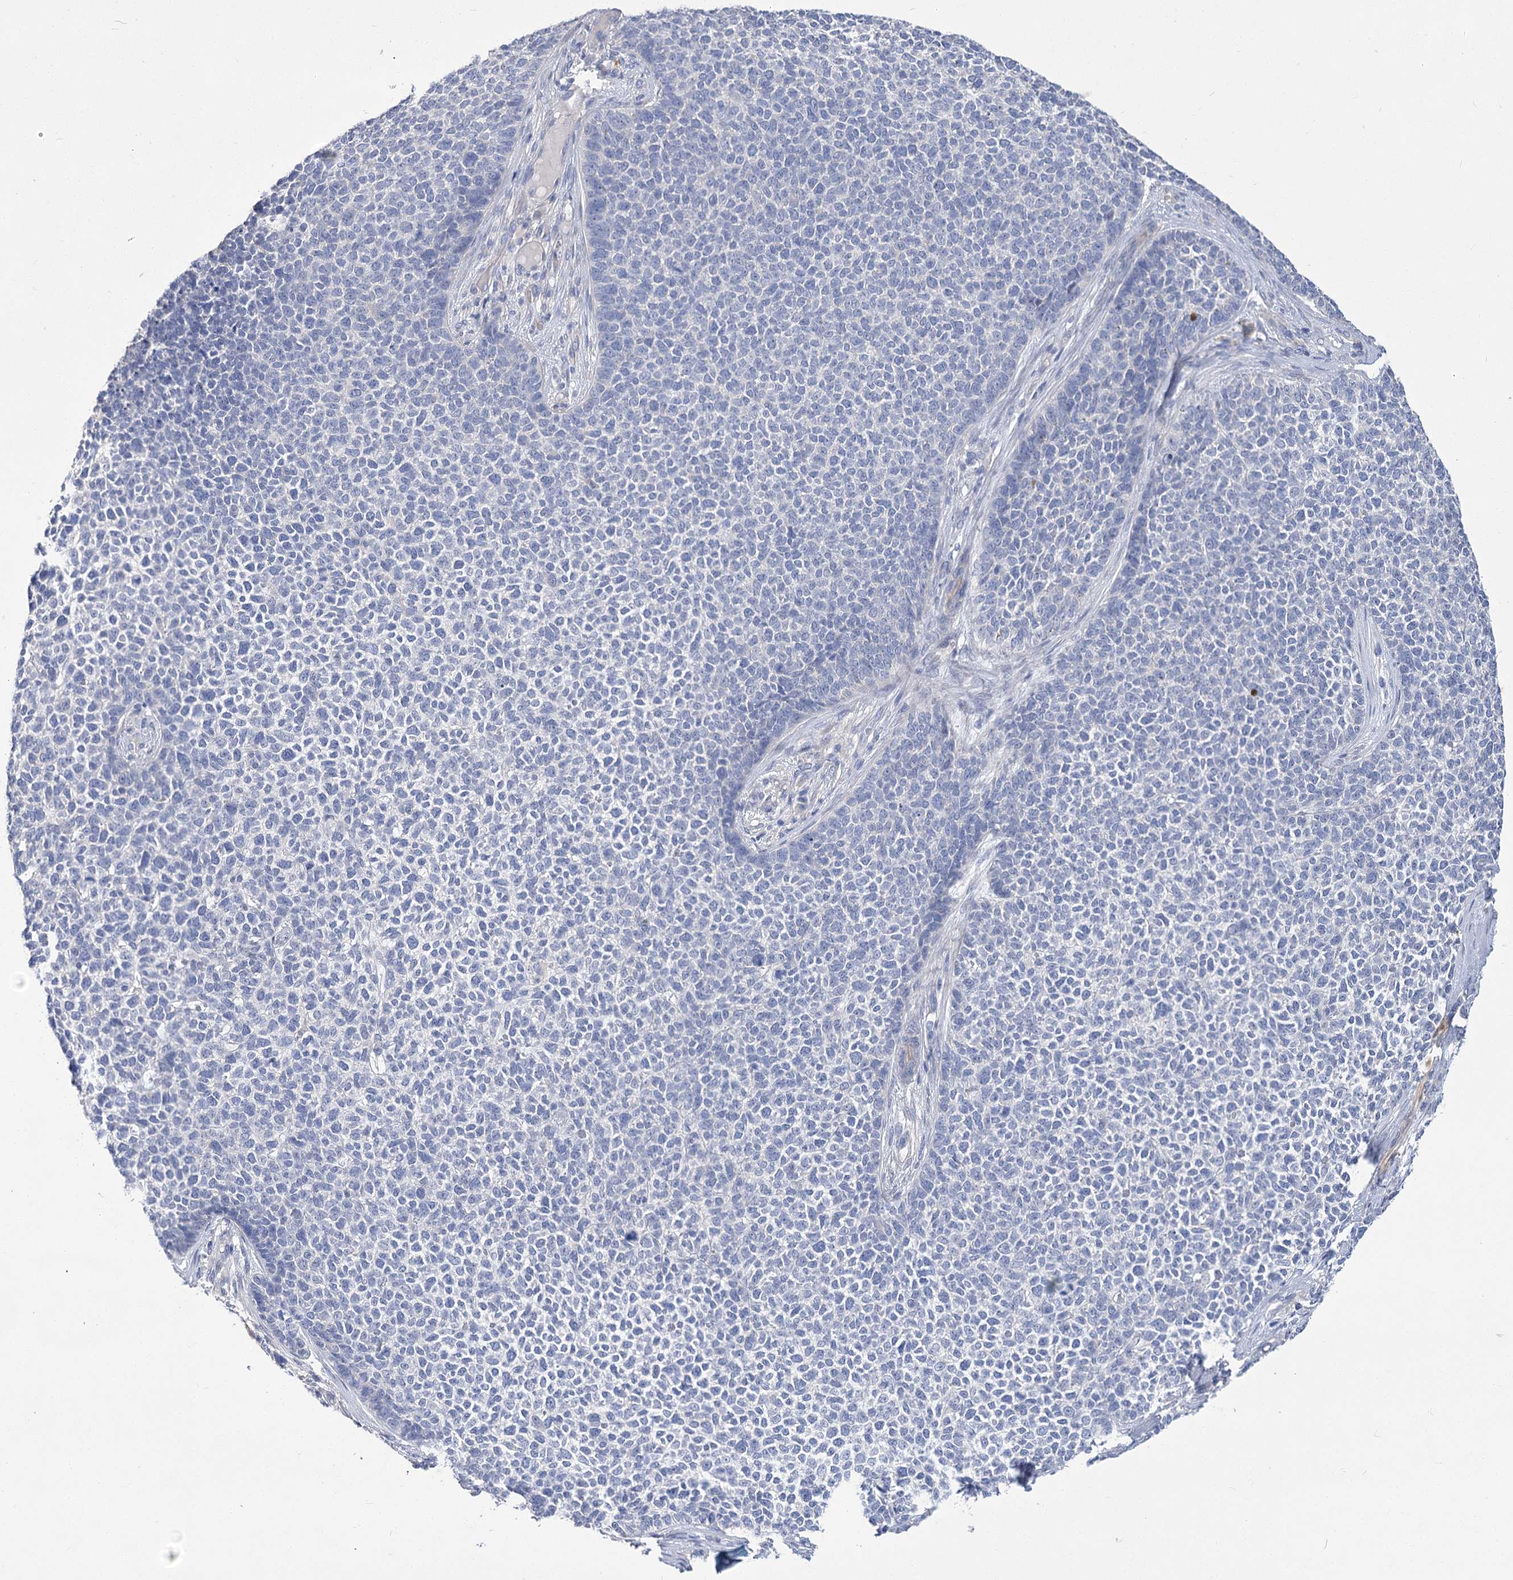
{"staining": {"intensity": "negative", "quantity": "none", "location": "none"}, "tissue": "skin cancer", "cell_type": "Tumor cells", "image_type": "cancer", "snomed": [{"axis": "morphology", "description": "Basal cell carcinoma"}, {"axis": "topography", "description": "Skin"}], "caption": "Tumor cells show no significant protein positivity in skin cancer (basal cell carcinoma). The staining is performed using DAB brown chromogen with nuclei counter-stained in using hematoxylin.", "gene": "SLC9A3", "patient": {"sex": "female", "age": 84}}